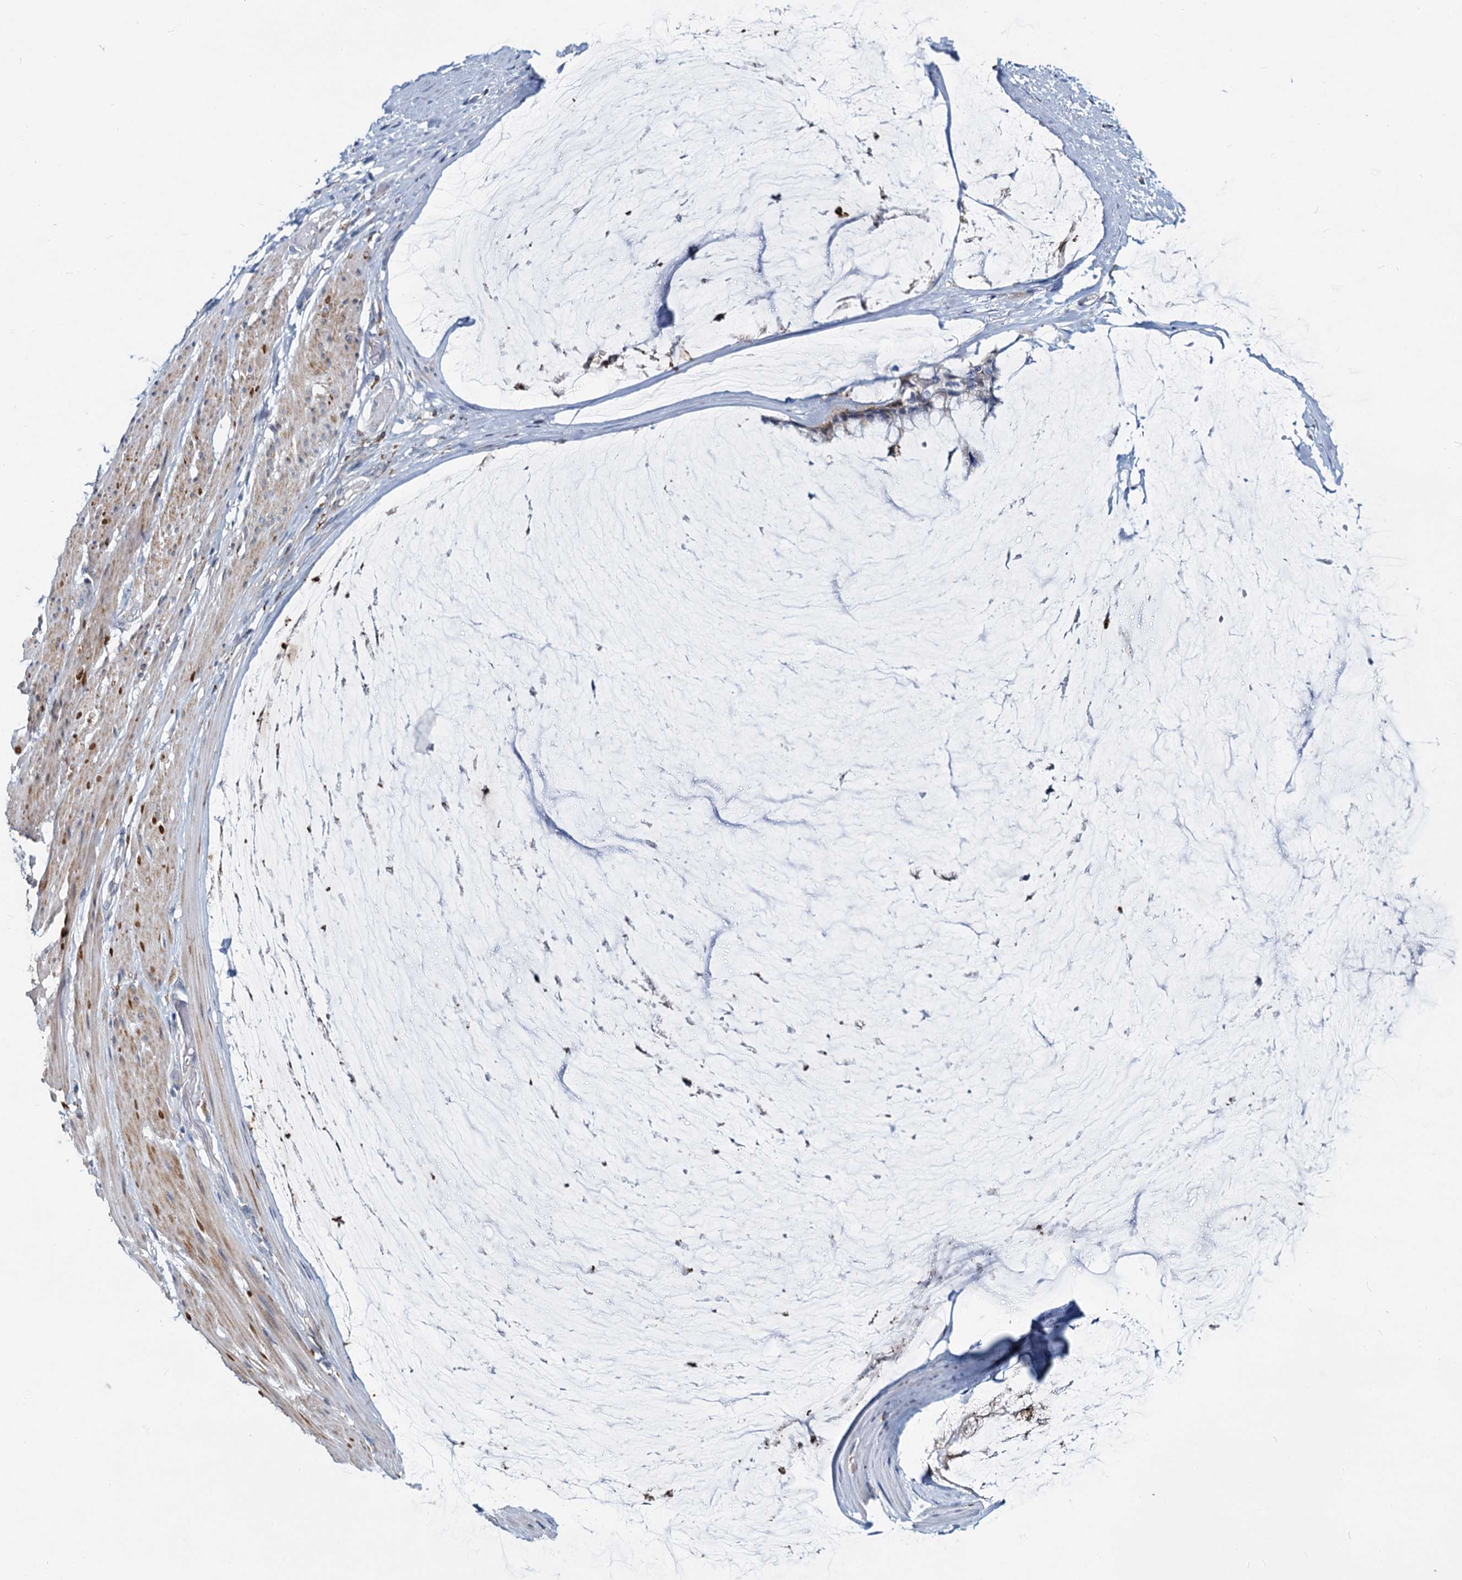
{"staining": {"intensity": "weak", "quantity": "<25%", "location": "cytoplasmic/membranous"}, "tissue": "ovarian cancer", "cell_type": "Tumor cells", "image_type": "cancer", "snomed": [{"axis": "morphology", "description": "Cystadenocarcinoma, mucinous, NOS"}, {"axis": "topography", "description": "Ovary"}], "caption": "An image of mucinous cystadenocarcinoma (ovarian) stained for a protein shows no brown staining in tumor cells. (IHC, brightfield microscopy, high magnification).", "gene": "DCUN1D2", "patient": {"sex": "female", "age": 39}}